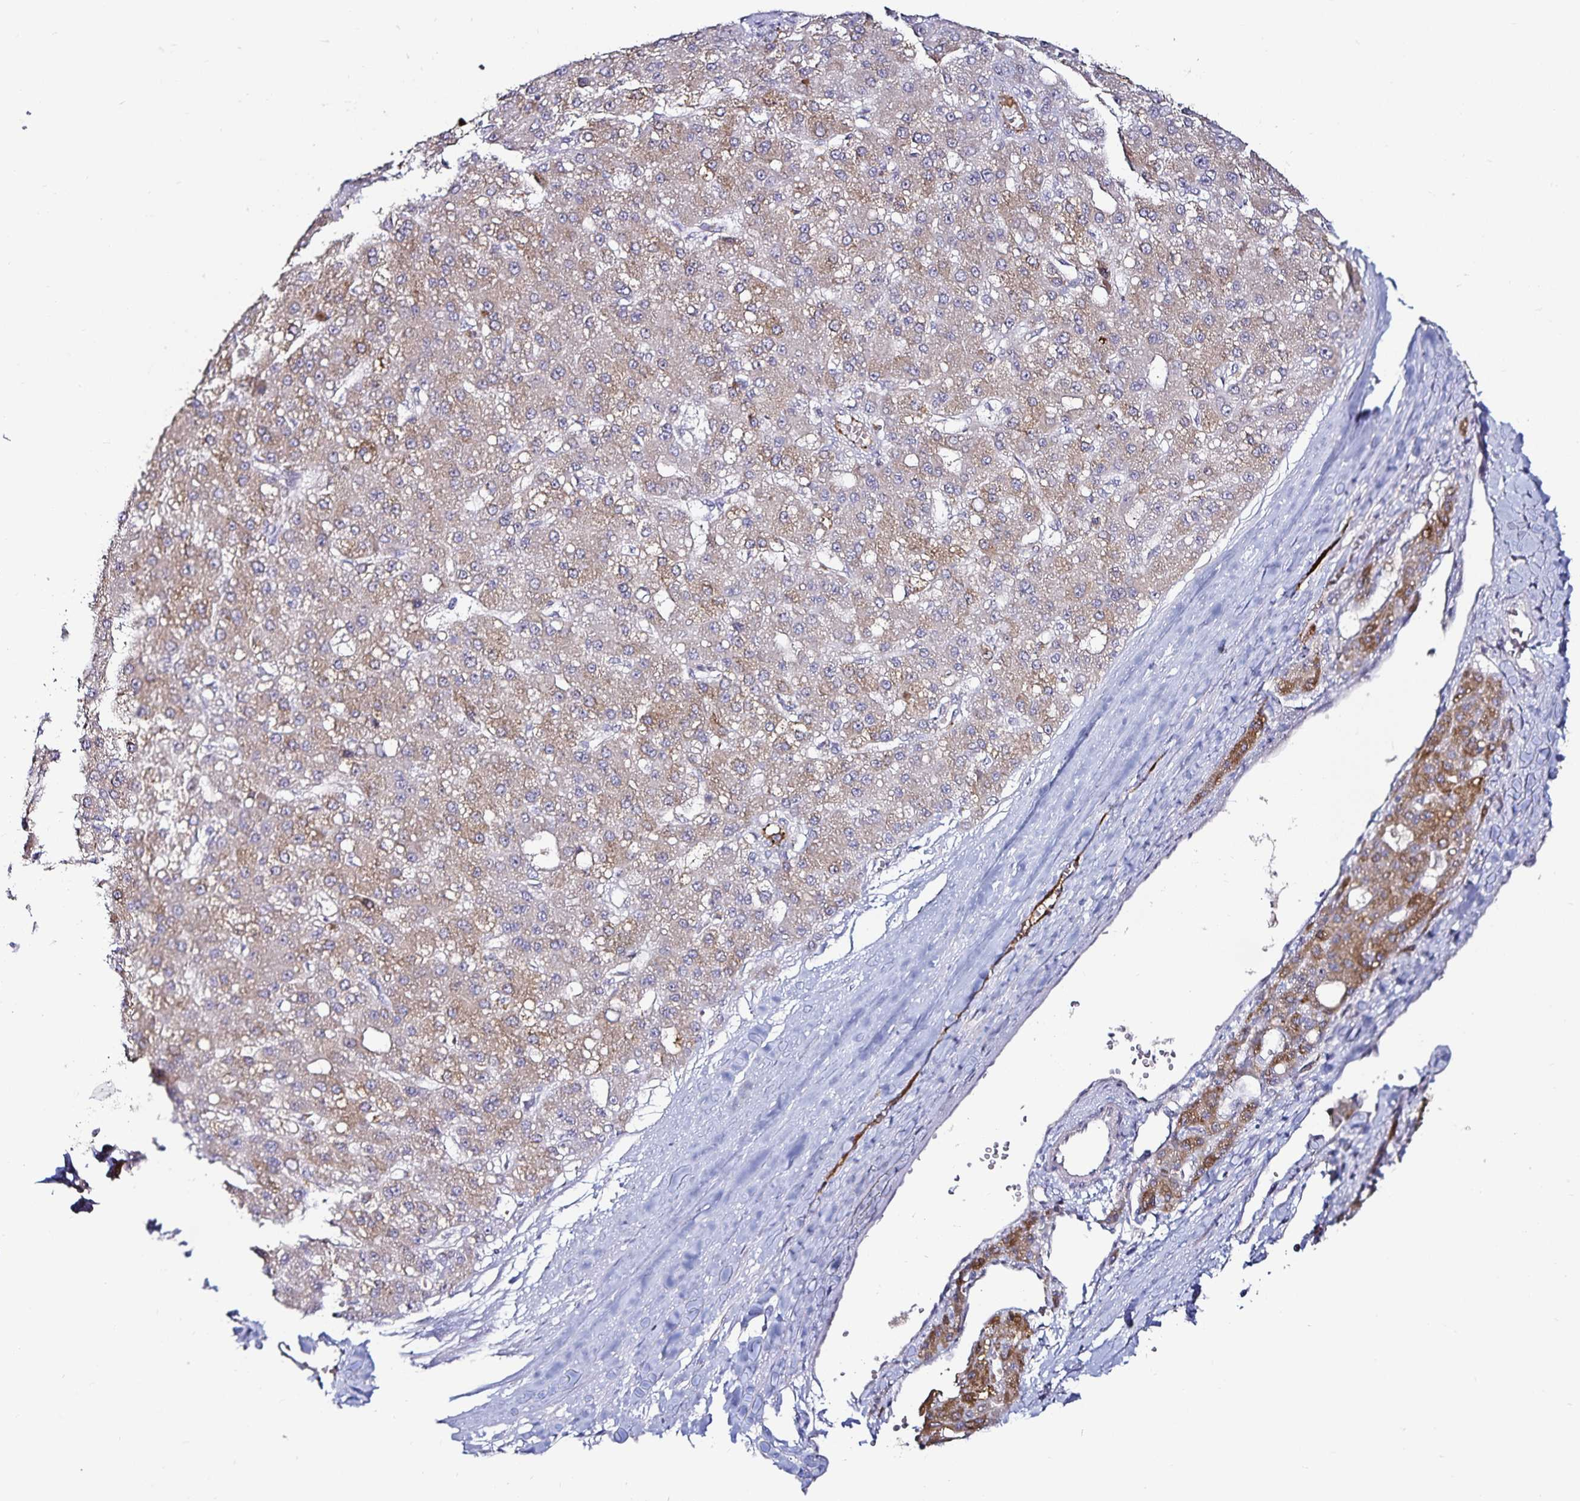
{"staining": {"intensity": "weak", "quantity": "25%-75%", "location": "cytoplasmic/membranous"}, "tissue": "liver cancer", "cell_type": "Tumor cells", "image_type": "cancer", "snomed": [{"axis": "morphology", "description": "Carcinoma, Hepatocellular, NOS"}, {"axis": "topography", "description": "Liver"}], "caption": "This is a micrograph of immunohistochemistry (IHC) staining of hepatocellular carcinoma (liver), which shows weak staining in the cytoplasmic/membranous of tumor cells.", "gene": "ACSL5", "patient": {"sex": "male", "age": 67}}